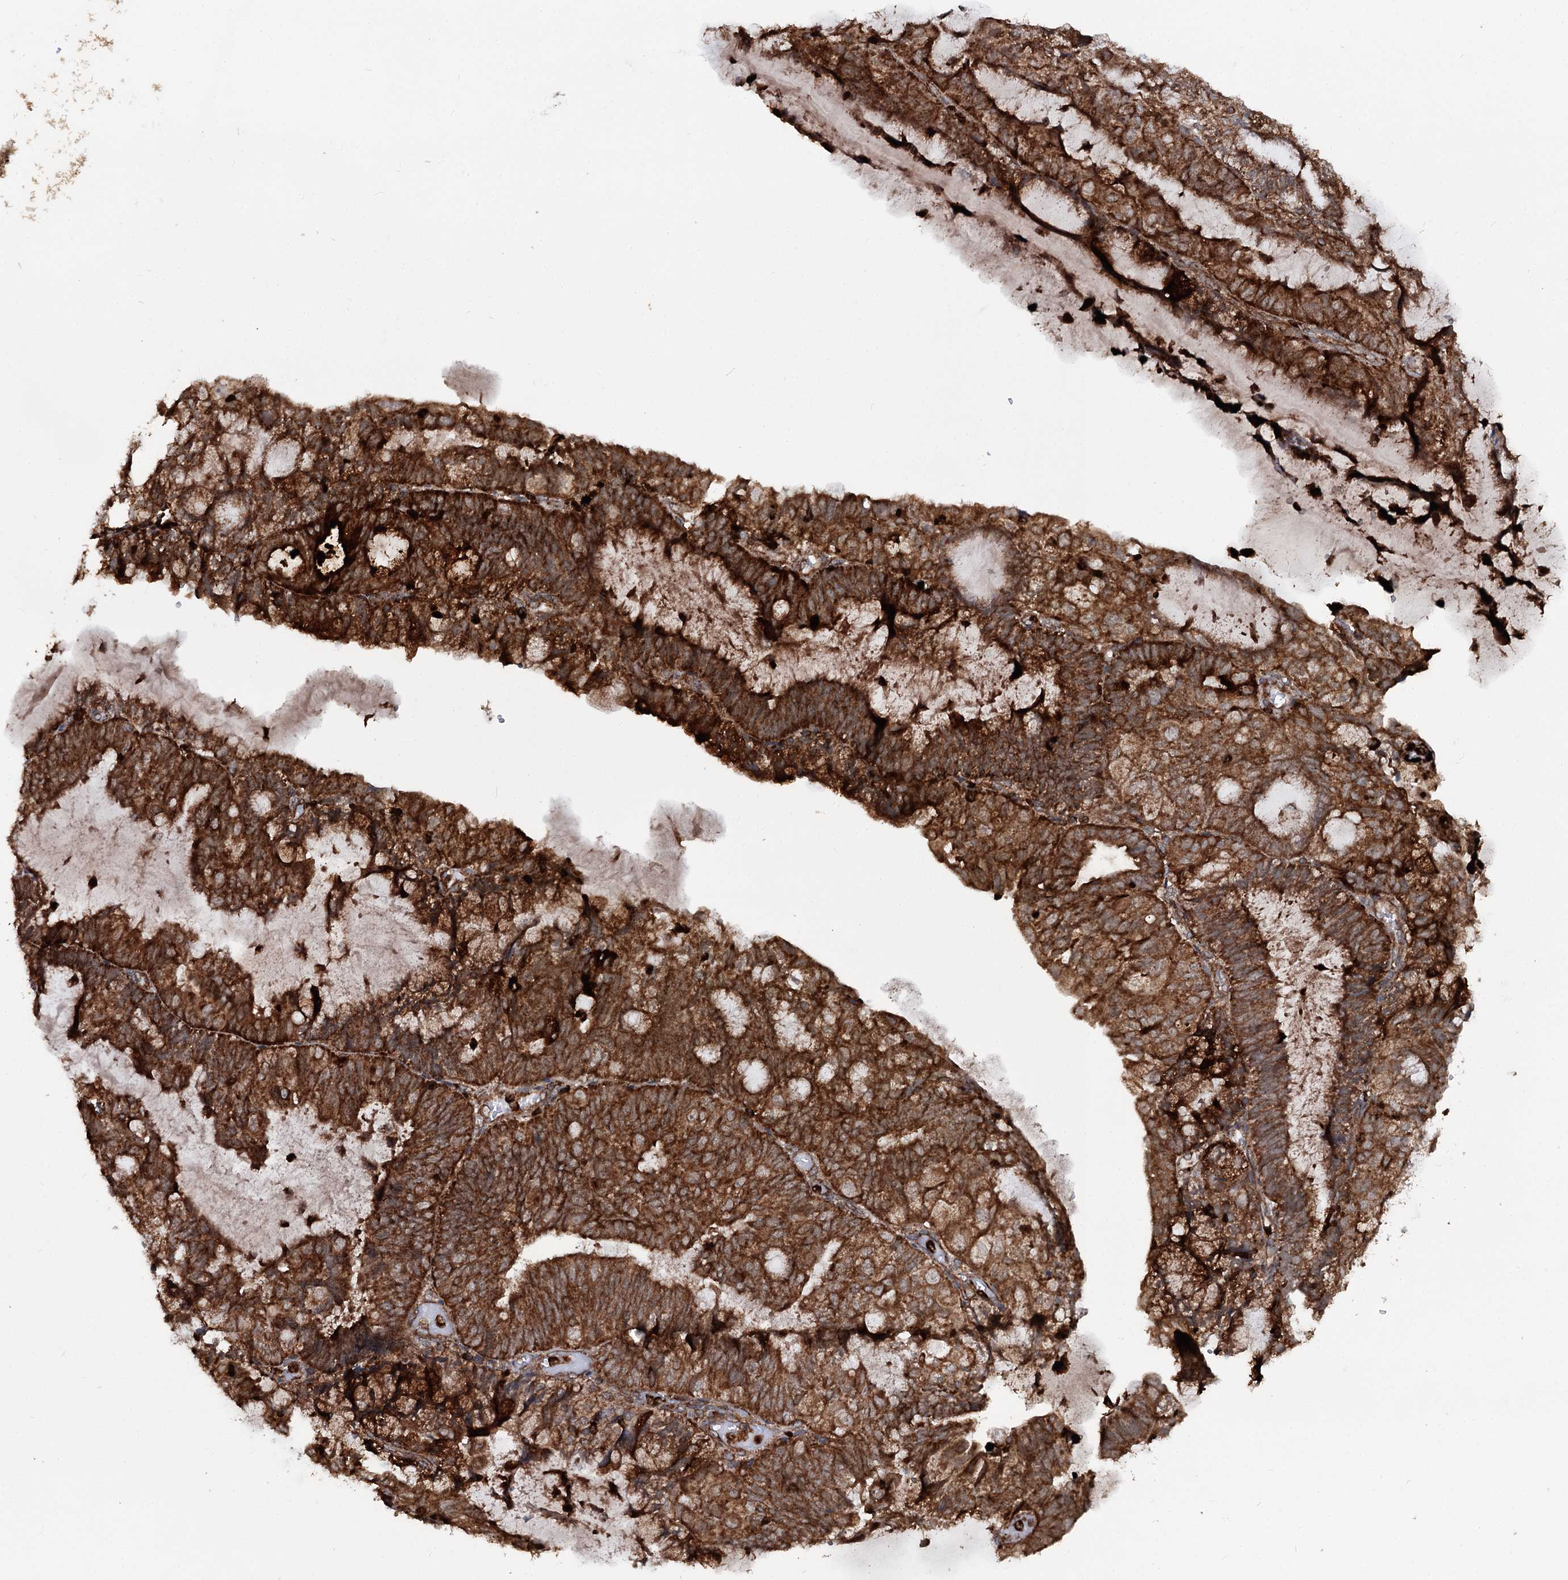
{"staining": {"intensity": "strong", "quantity": ">75%", "location": "cytoplasmic/membranous"}, "tissue": "endometrial cancer", "cell_type": "Tumor cells", "image_type": "cancer", "snomed": [{"axis": "morphology", "description": "Adenocarcinoma, NOS"}, {"axis": "topography", "description": "Endometrium"}], "caption": "A high amount of strong cytoplasmic/membranous positivity is appreciated in approximately >75% of tumor cells in endometrial cancer (adenocarcinoma) tissue.", "gene": "FGFR1OP2", "patient": {"sex": "female", "age": 81}}